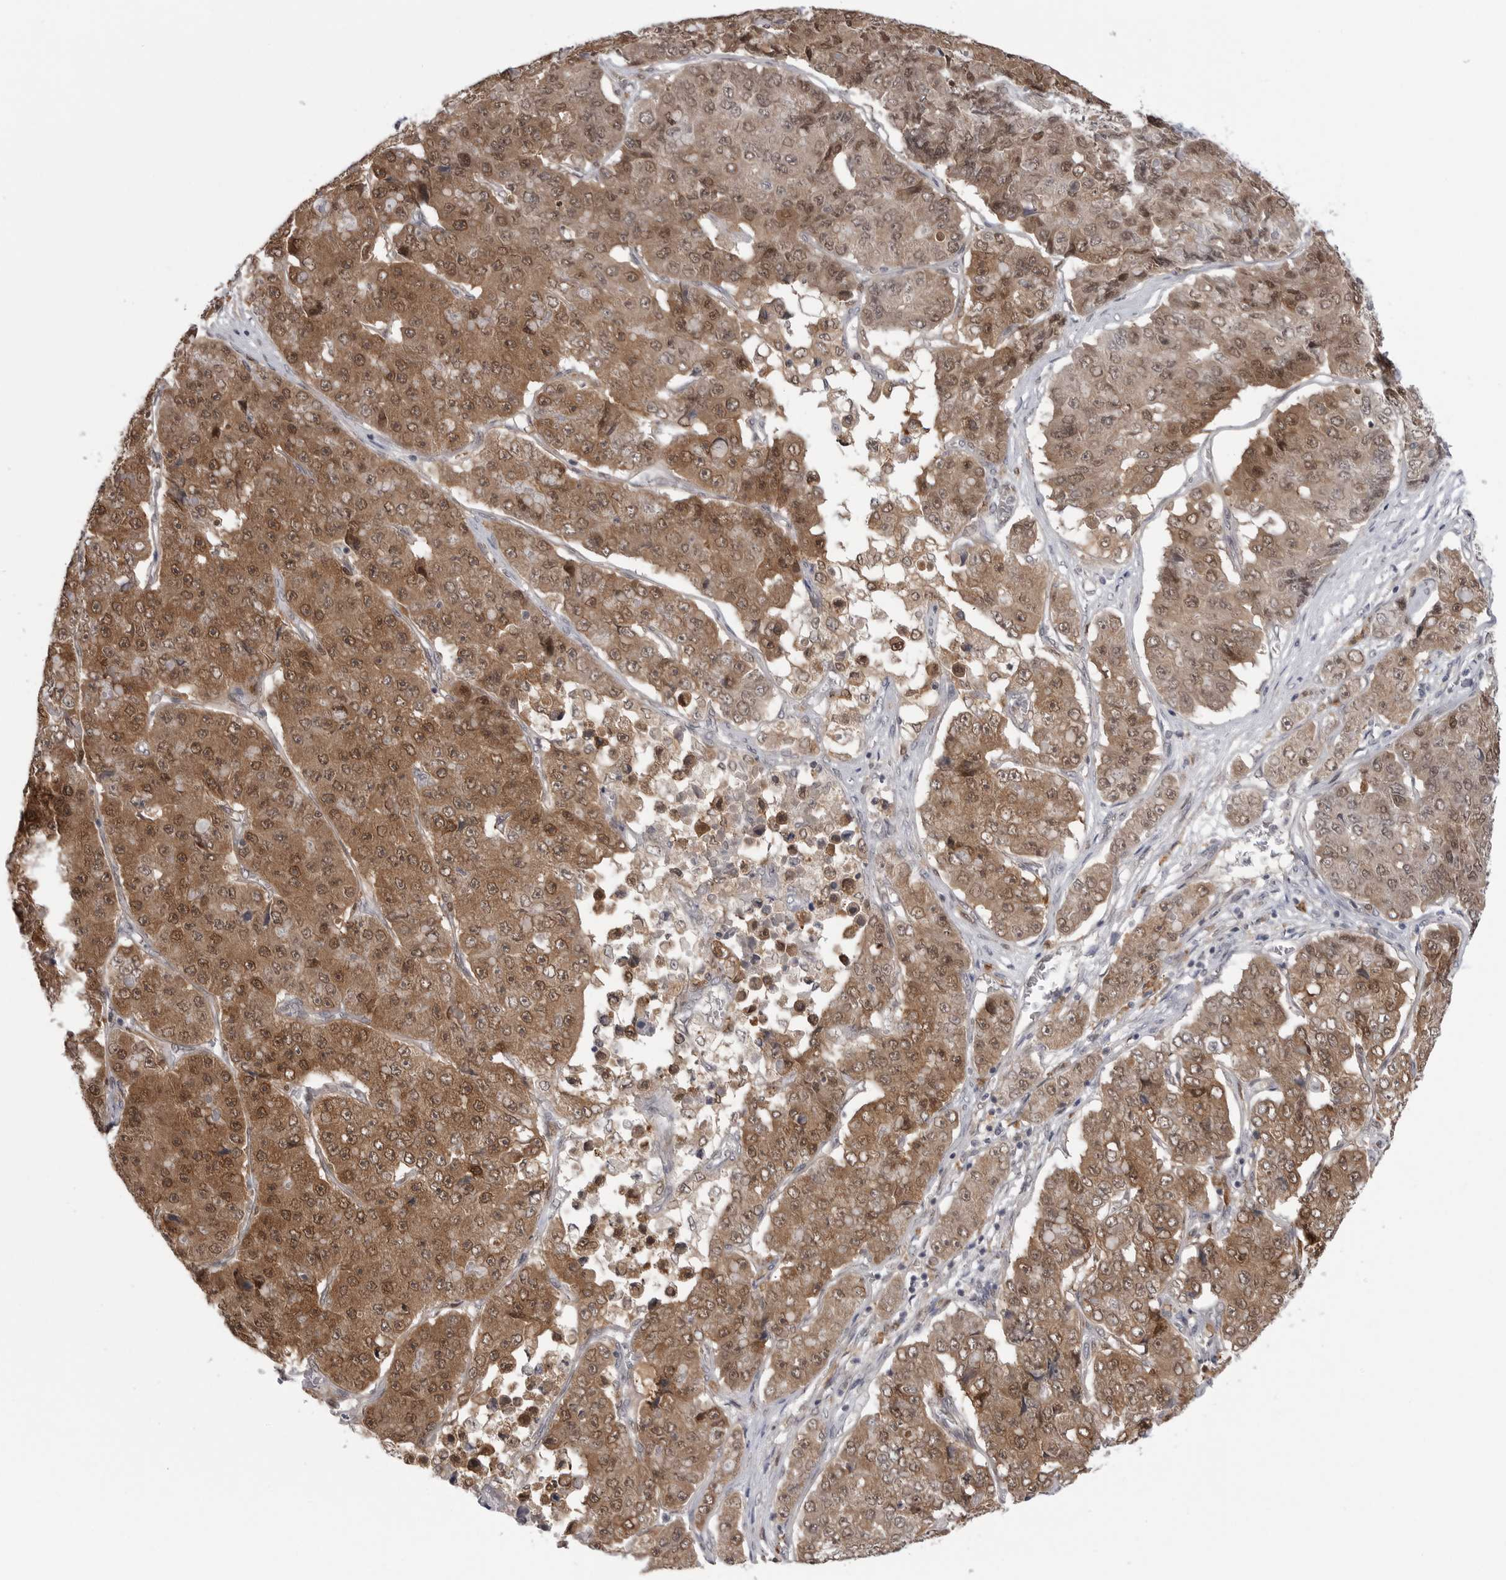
{"staining": {"intensity": "moderate", "quantity": ">75%", "location": "cytoplasmic/membranous,nuclear"}, "tissue": "pancreatic cancer", "cell_type": "Tumor cells", "image_type": "cancer", "snomed": [{"axis": "morphology", "description": "Adenocarcinoma, NOS"}, {"axis": "topography", "description": "Pancreas"}], "caption": "Approximately >75% of tumor cells in human pancreatic cancer (adenocarcinoma) display moderate cytoplasmic/membranous and nuclear protein expression as visualized by brown immunohistochemical staining.", "gene": "PNPO", "patient": {"sex": "male", "age": 50}}